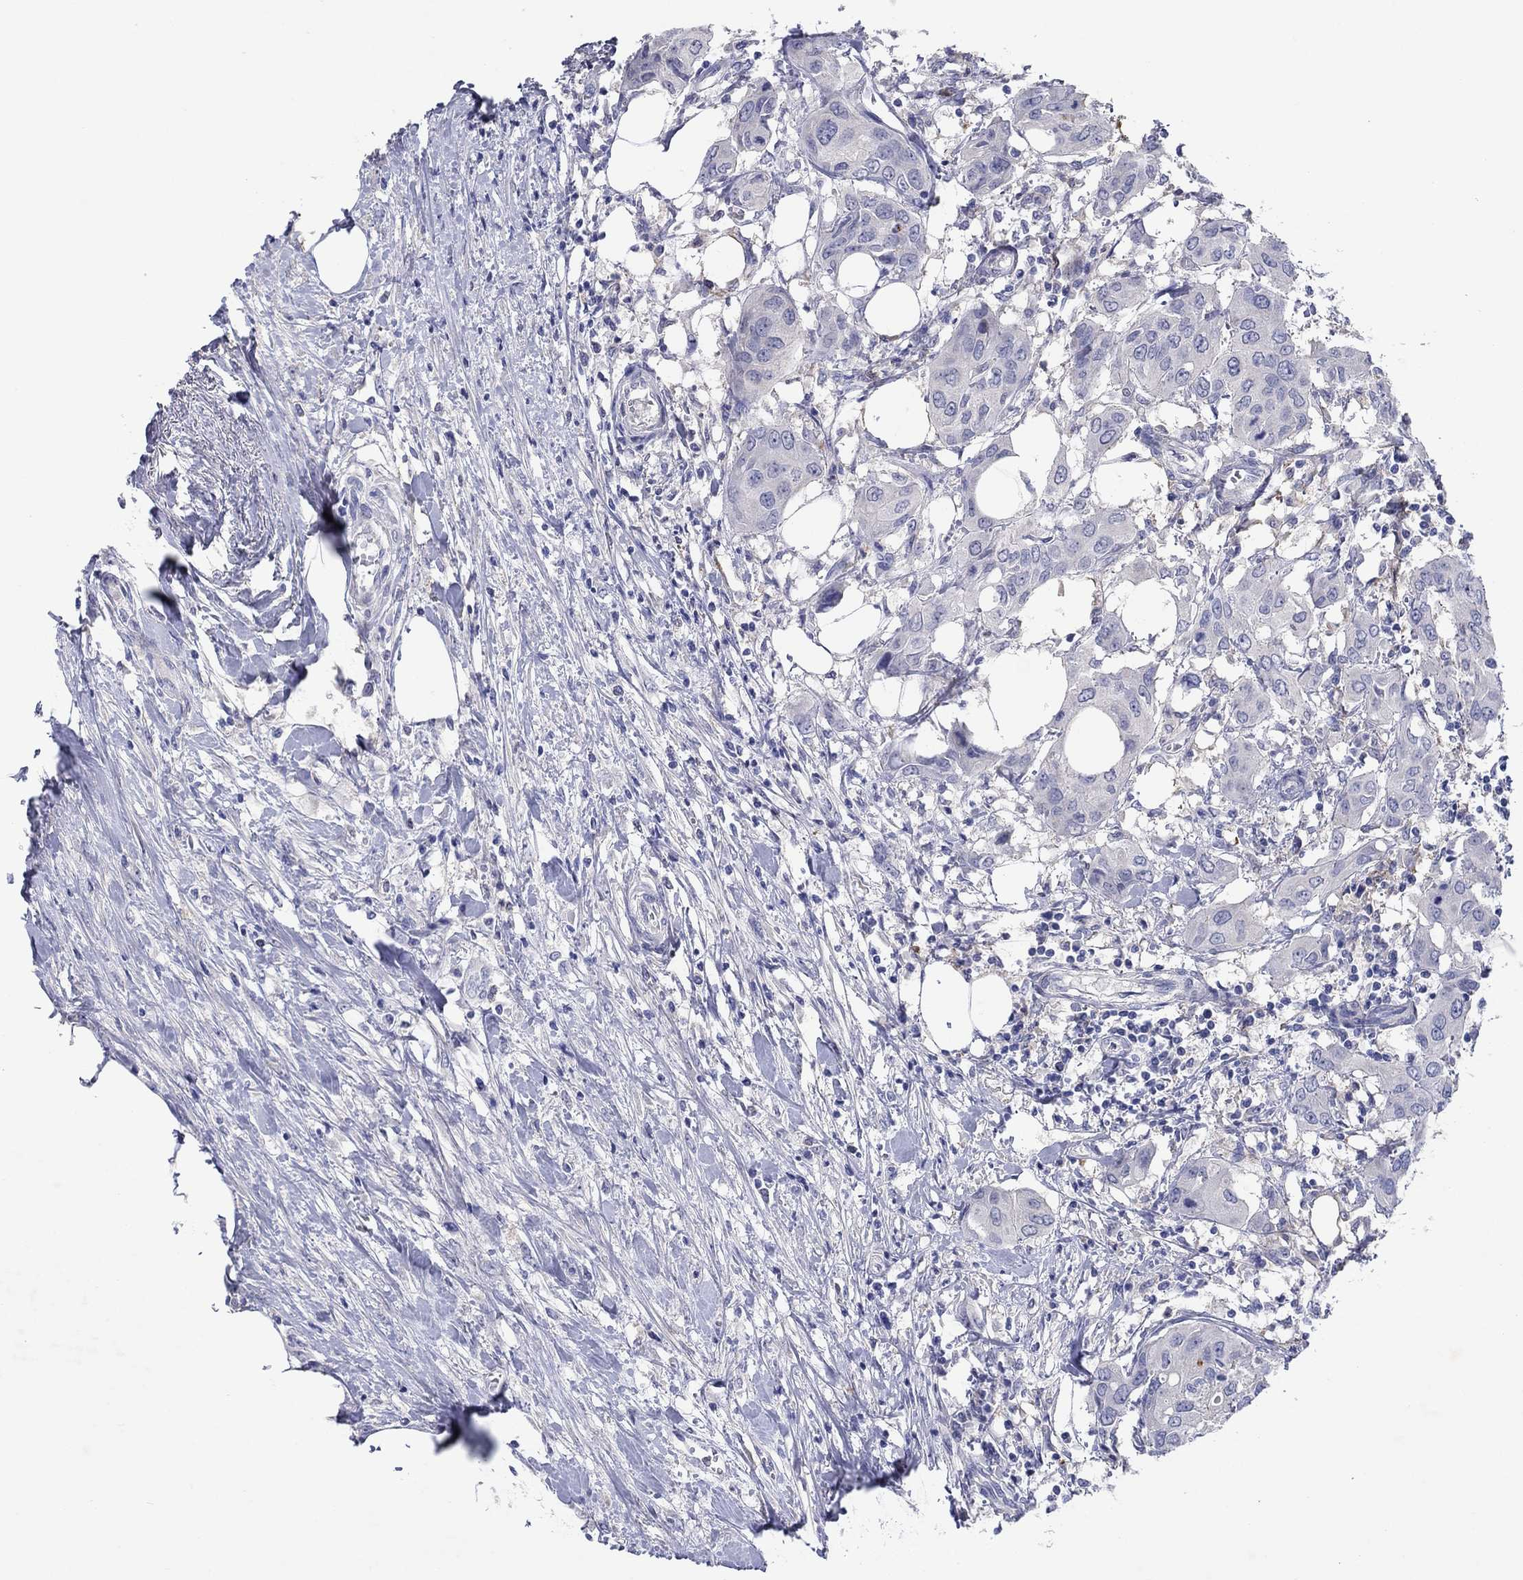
{"staining": {"intensity": "negative", "quantity": "none", "location": "none"}, "tissue": "urothelial cancer", "cell_type": "Tumor cells", "image_type": "cancer", "snomed": [{"axis": "morphology", "description": "Urothelial carcinoma, NOS"}, {"axis": "morphology", "description": "Urothelial carcinoma, High grade"}, {"axis": "topography", "description": "Urinary bladder"}], "caption": "Tumor cells show no significant staining in urothelial cancer.", "gene": "HDC", "patient": {"sex": "male", "age": 63}}